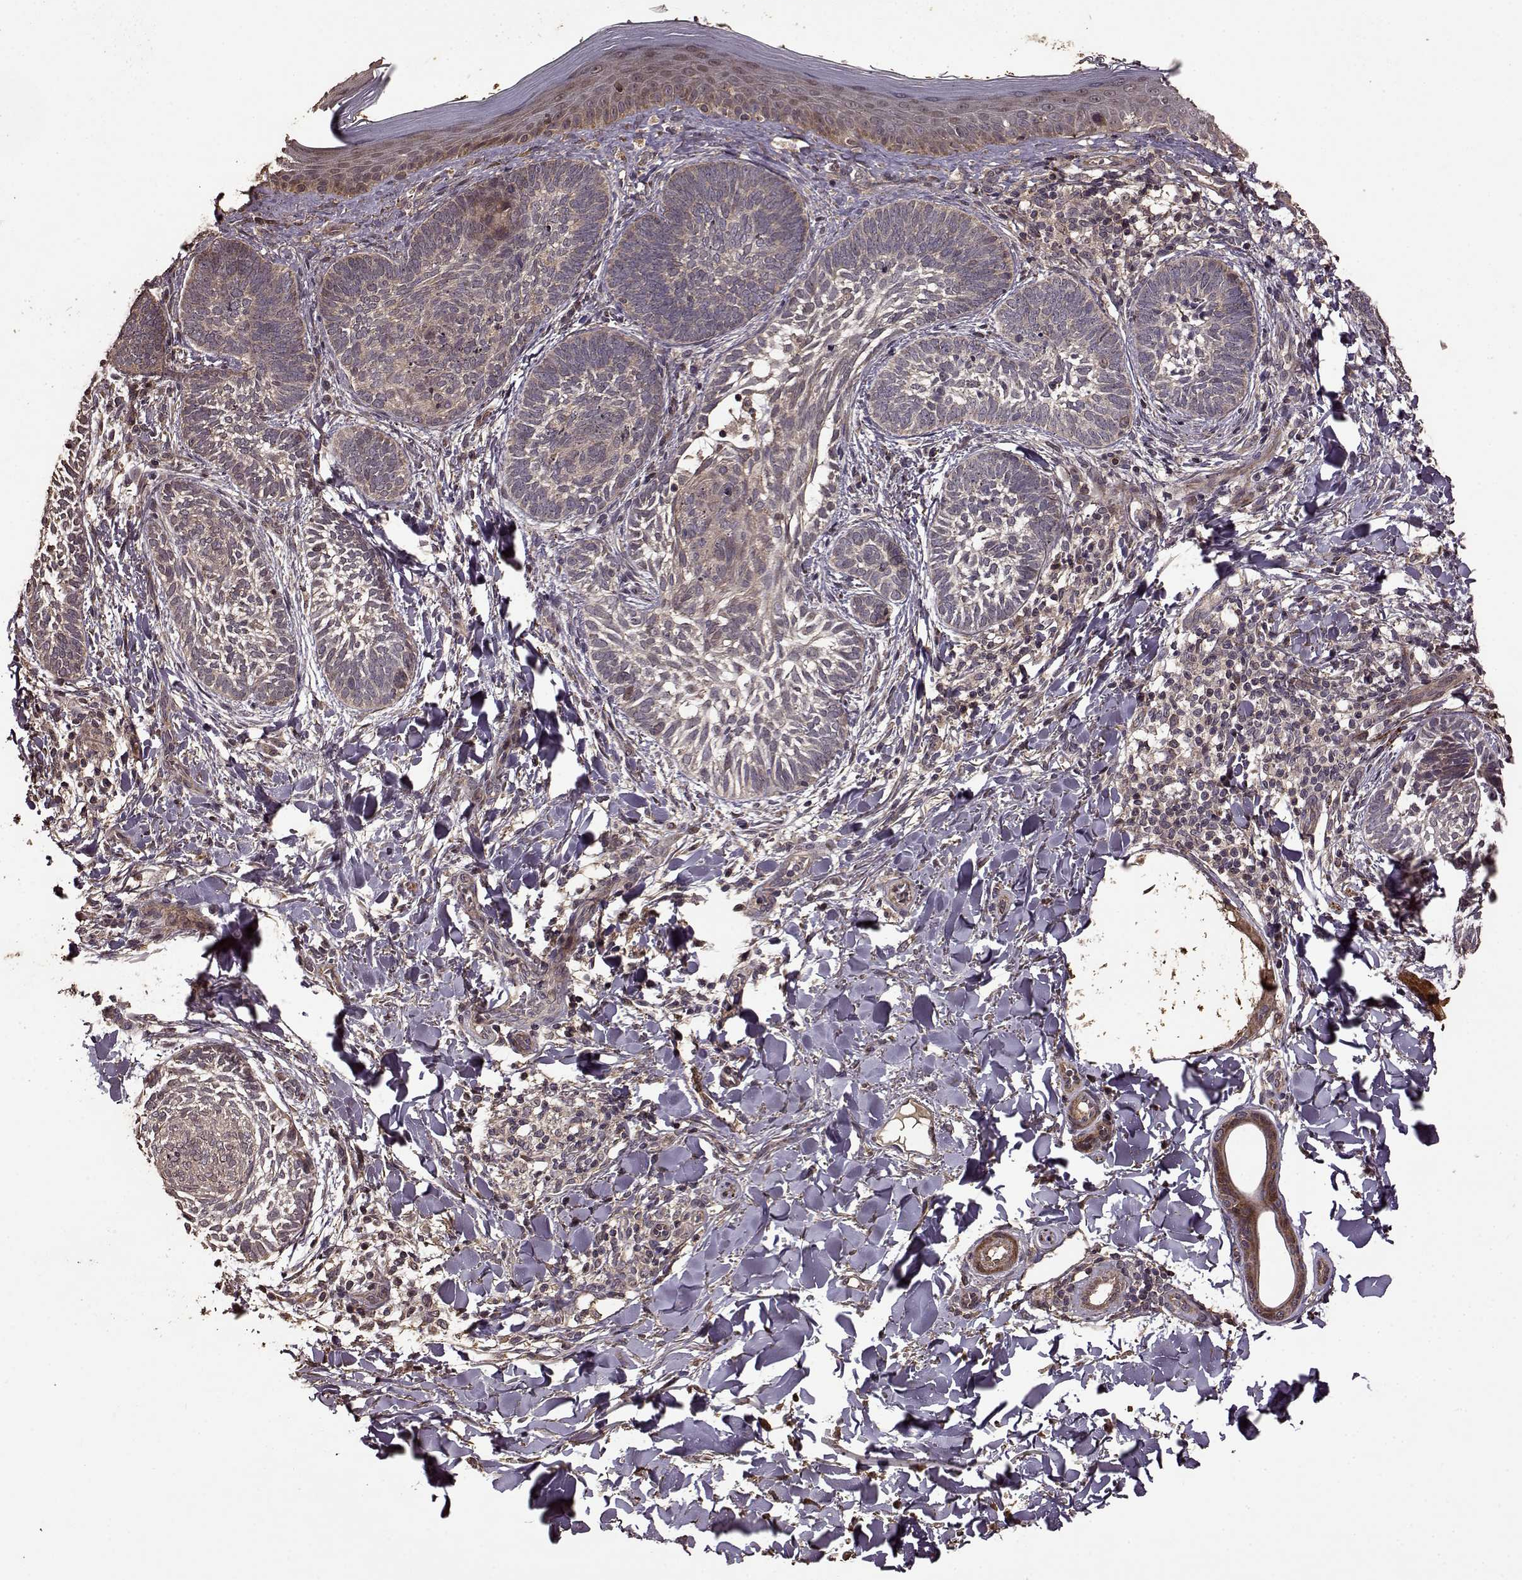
{"staining": {"intensity": "weak", "quantity": "<25%", "location": "cytoplasmic/membranous"}, "tissue": "skin cancer", "cell_type": "Tumor cells", "image_type": "cancer", "snomed": [{"axis": "morphology", "description": "Normal tissue, NOS"}, {"axis": "morphology", "description": "Basal cell carcinoma"}, {"axis": "topography", "description": "Skin"}], "caption": "Protein analysis of basal cell carcinoma (skin) reveals no significant staining in tumor cells. The staining is performed using DAB brown chromogen with nuclei counter-stained in using hematoxylin.", "gene": "FBXW11", "patient": {"sex": "male", "age": 46}}